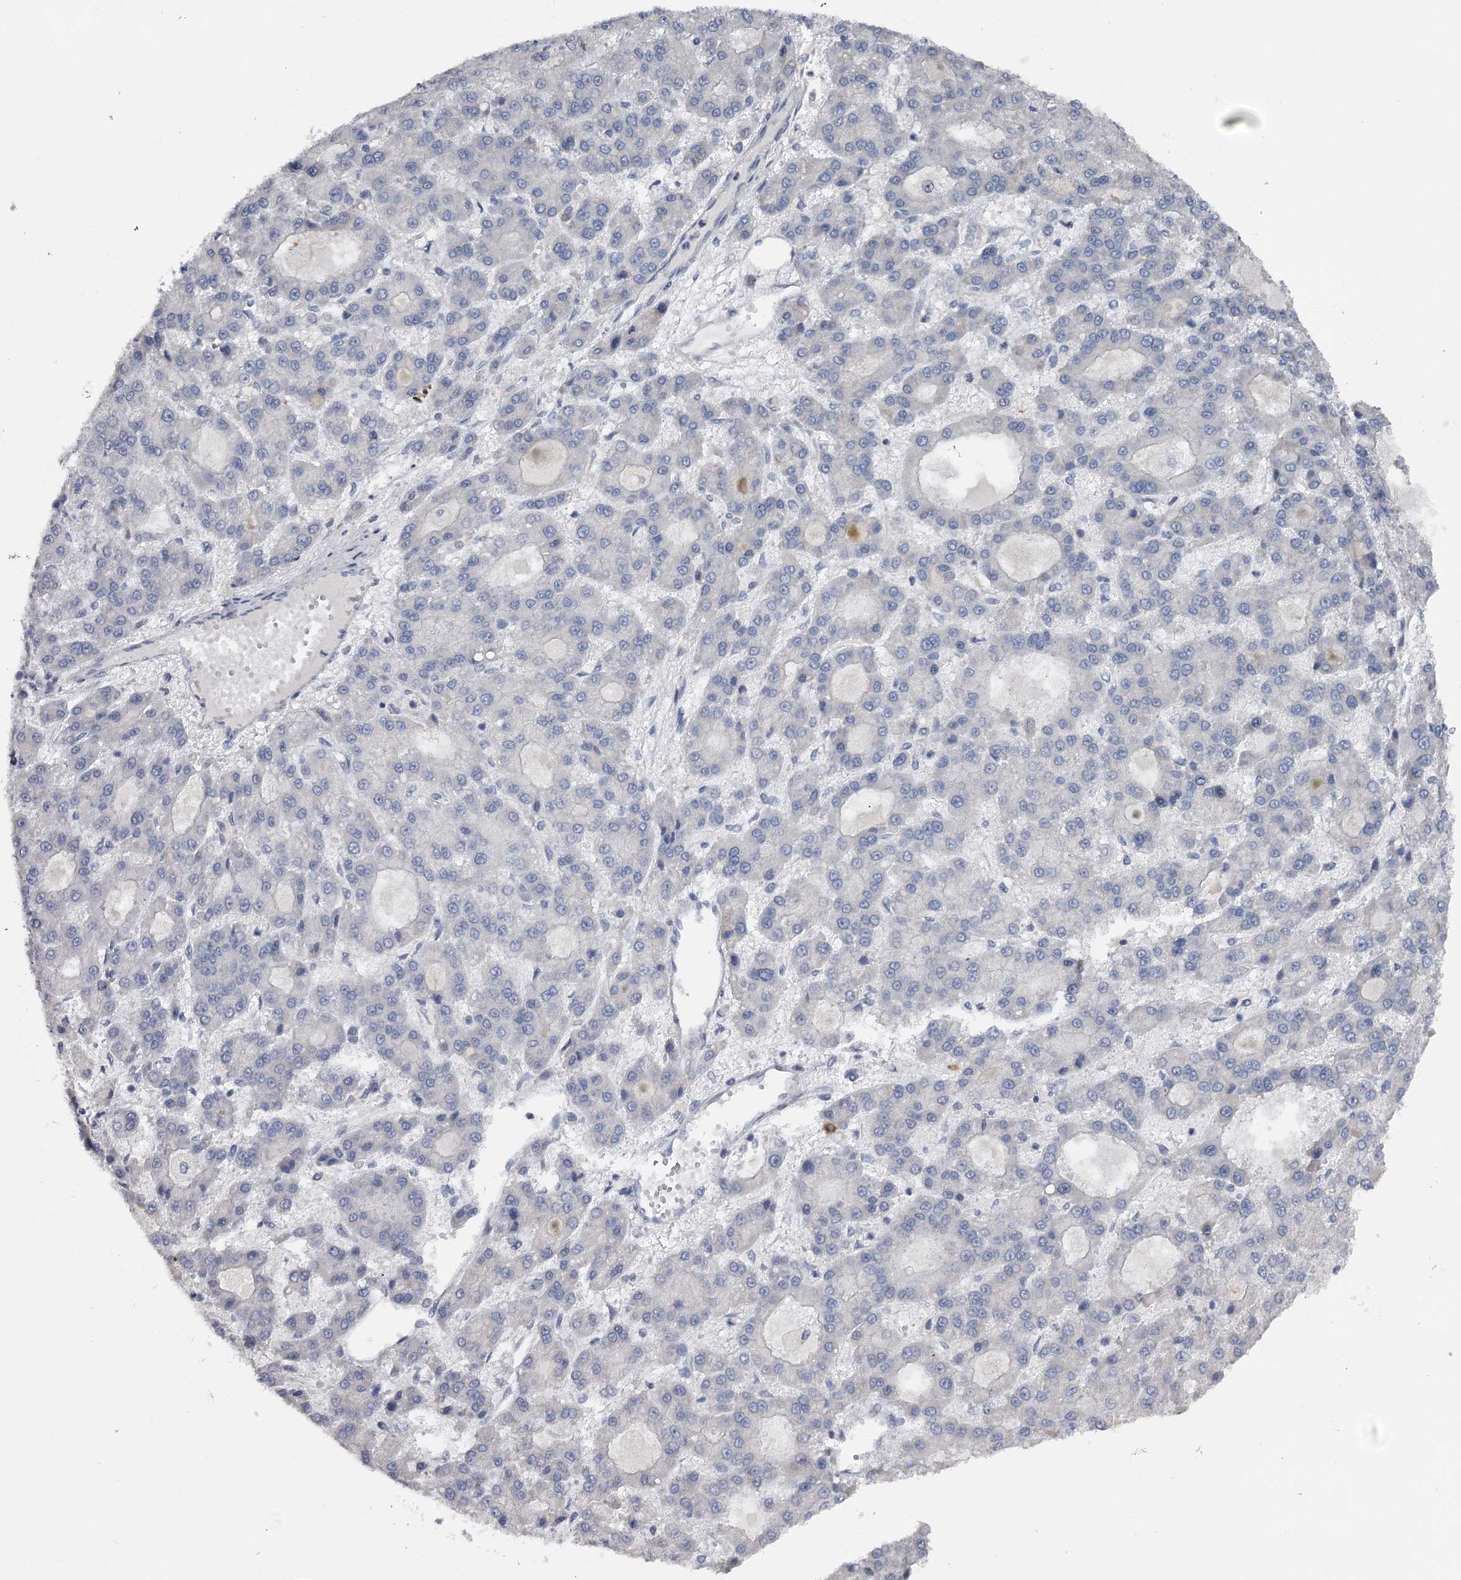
{"staining": {"intensity": "negative", "quantity": "none", "location": "none"}, "tissue": "liver cancer", "cell_type": "Tumor cells", "image_type": "cancer", "snomed": [{"axis": "morphology", "description": "Carcinoma, Hepatocellular, NOS"}, {"axis": "topography", "description": "Liver"}], "caption": "This micrograph is of hepatocellular carcinoma (liver) stained with IHC to label a protein in brown with the nuclei are counter-stained blue. There is no staining in tumor cells. (DAB immunohistochemistry (IHC) visualized using brightfield microscopy, high magnification).", "gene": "GTSF1", "patient": {"sex": "male", "age": 70}}